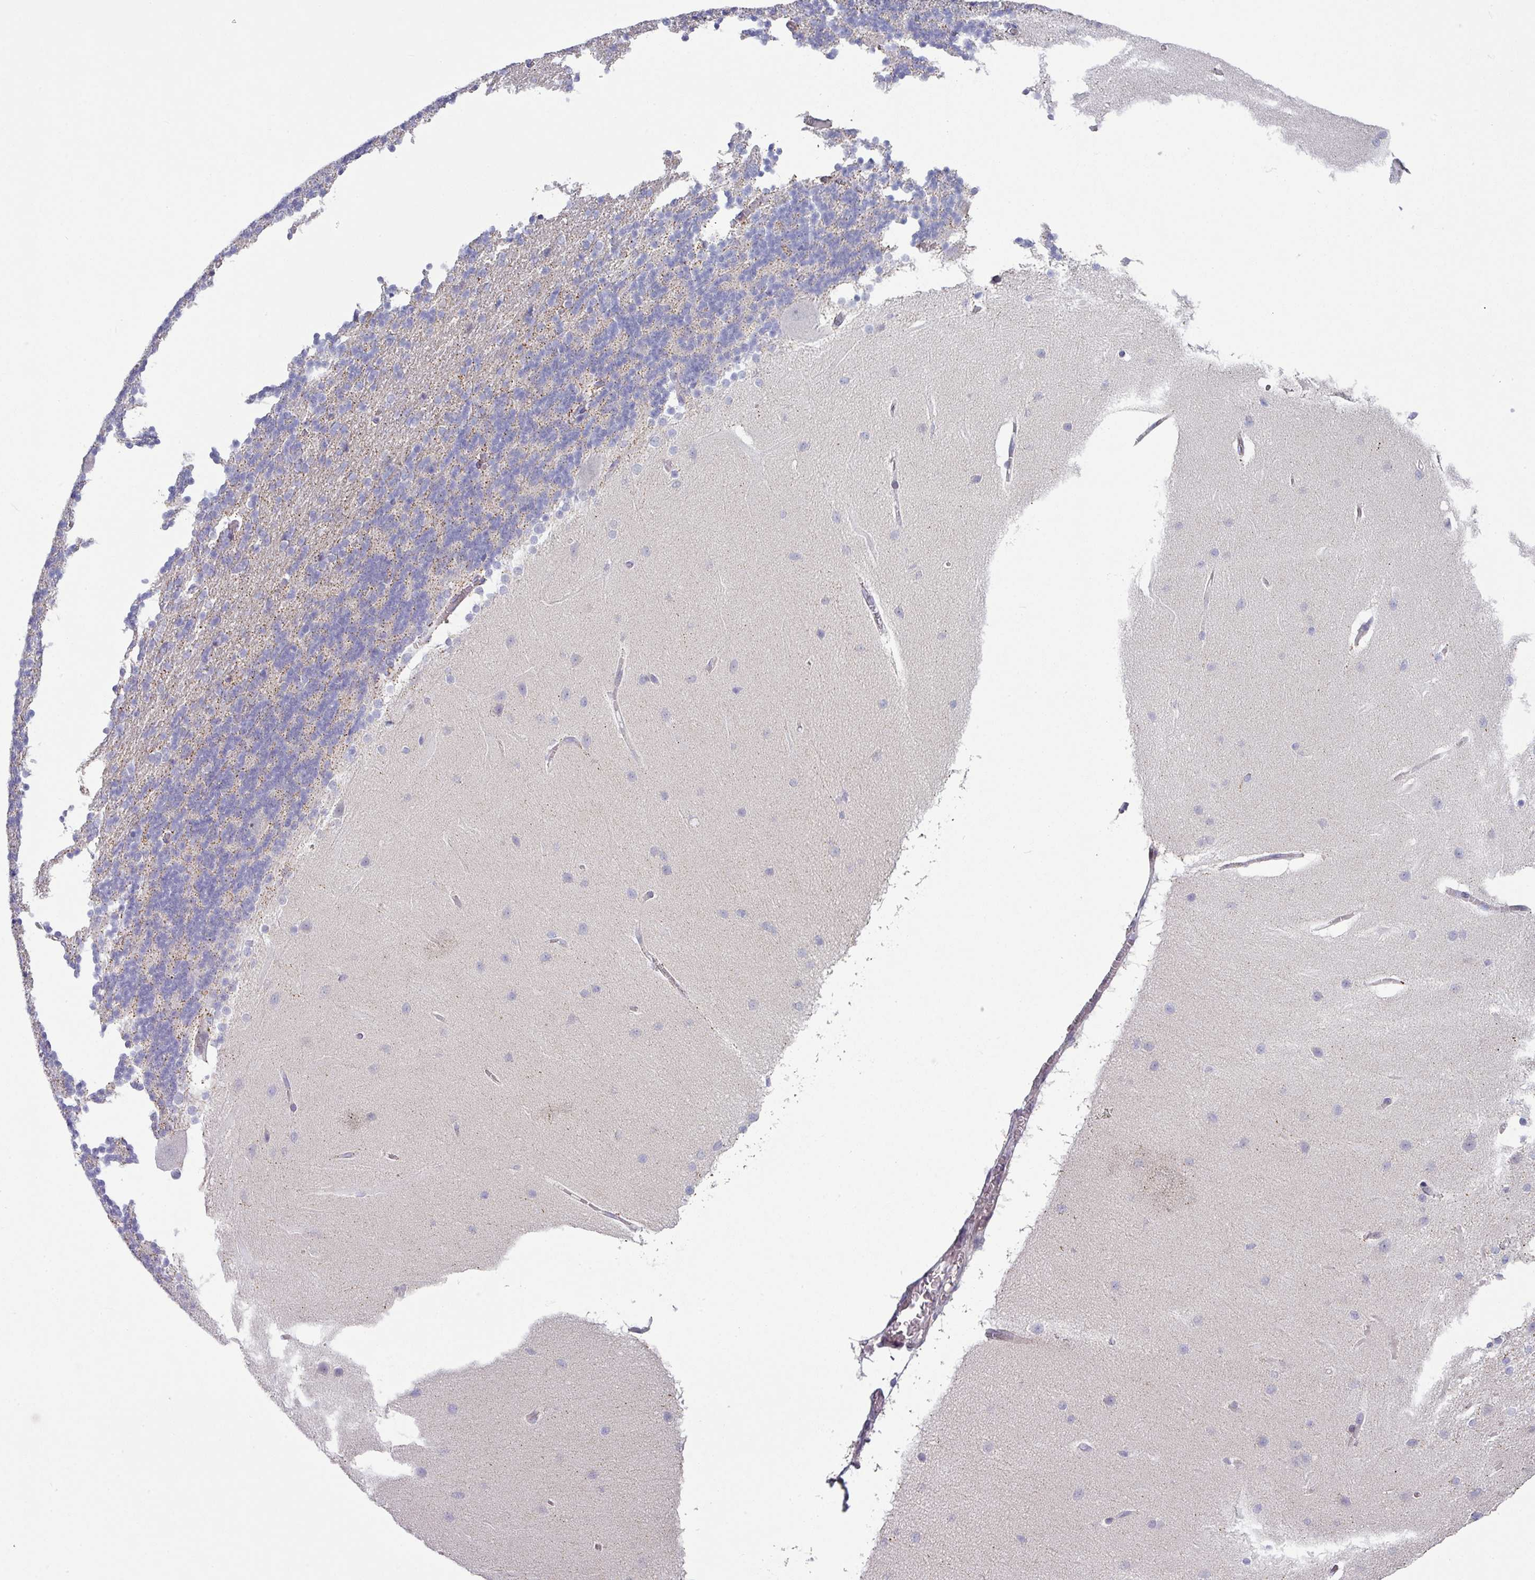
{"staining": {"intensity": "moderate", "quantity": "<25%", "location": "cytoplasmic/membranous"}, "tissue": "cerebellum", "cell_type": "Cells in granular layer", "image_type": "normal", "snomed": [{"axis": "morphology", "description": "Normal tissue, NOS"}, {"axis": "topography", "description": "Cerebellum"}], "caption": "DAB immunohistochemical staining of benign human cerebellum demonstrates moderate cytoplasmic/membranous protein expression in about <25% of cells in granular layer.", "gene": "STAT5A", "patient": {"sex": "female", "age": 54}}